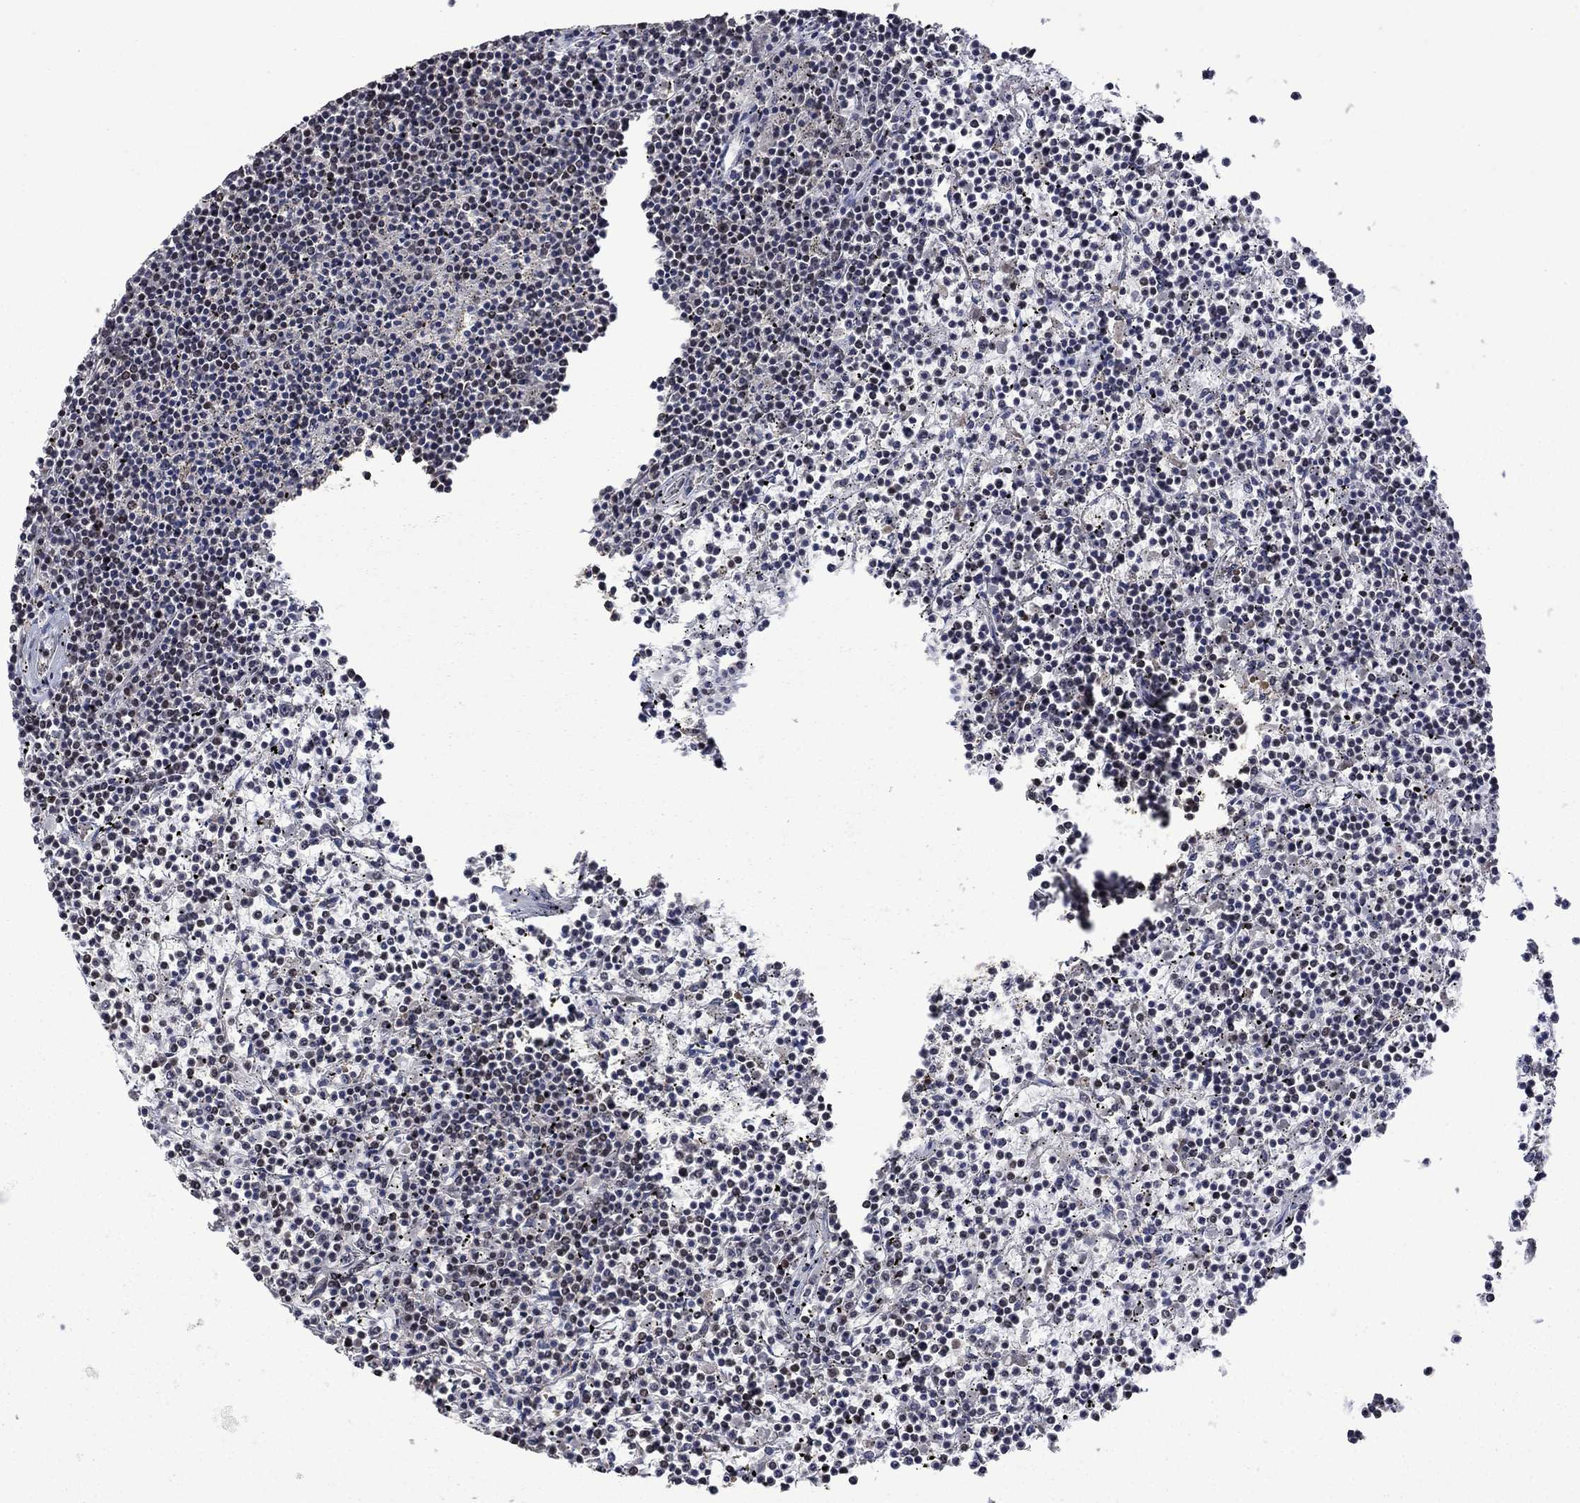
{"staining": {"intensity": "negative", "quantity": "none", "location": "none"}, "tissue": "lymphoma", "cell_type": "Tumor cells", "image_type": "cancer", "snomed": [{"axis": "morphology", "description": "Malignant lymphoma, non-Hodgkin's type, Low grade"}, {"axis": "topography", "description": "Spleen"}], "caption": "A photomicrograph of low-grade malignant lymphoma, non-Hodgkin's type stained for a protein shows no brown staining in tumor cells.", "gene": "FBL", "patient": {"sex": "female", "age": 19}}